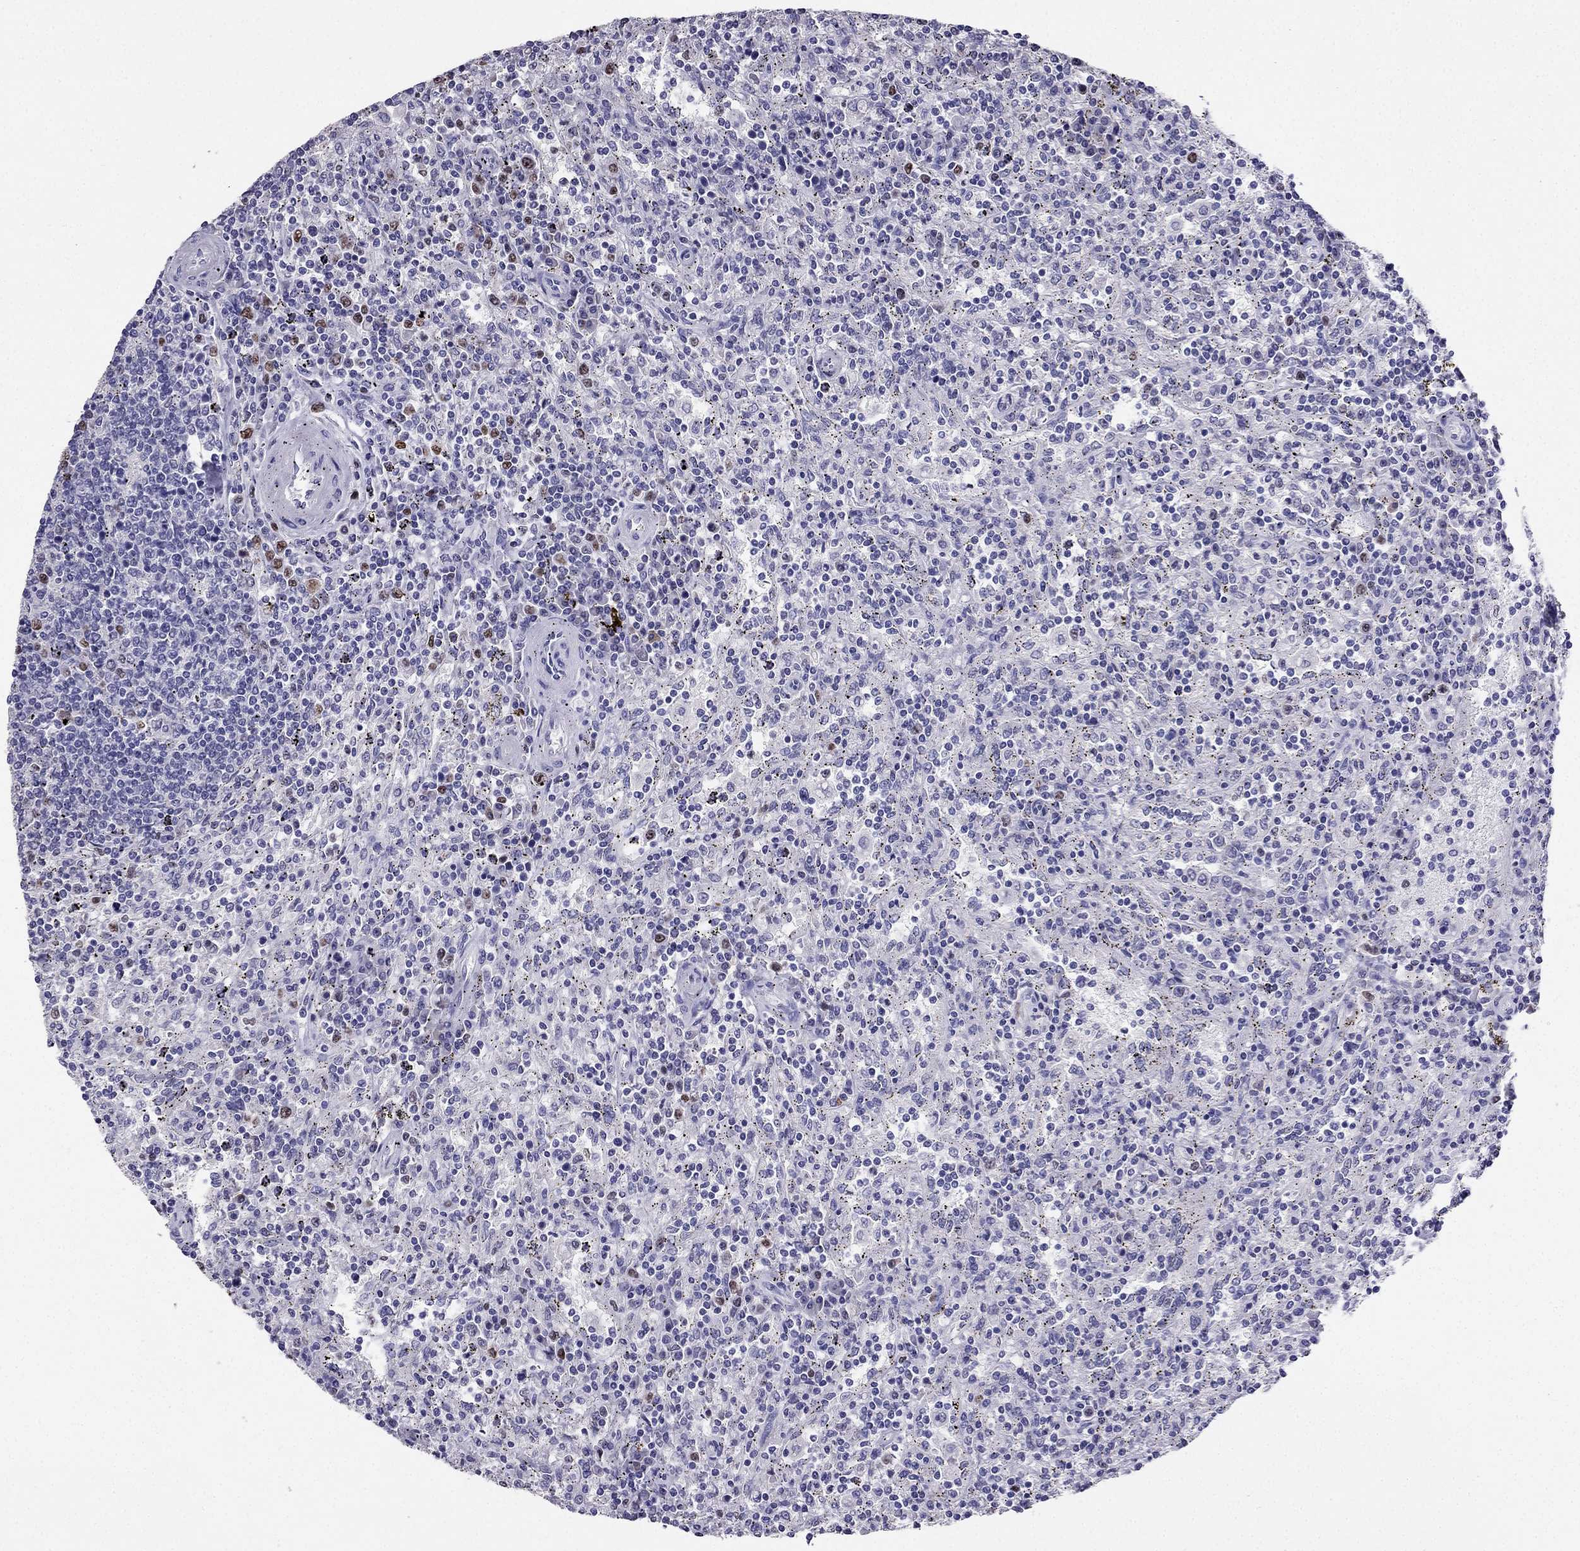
{"staining": {"intensity": "negative", "quantity": "none", "location": "none"}, "tissue": "lymphoma", "cell_type": "Tumor cells", "image_type": "cancer", "snomed": [{"axis": "morphology", "description": "Malignant lymphoma, non-Hodgkin's type, Low grade"}, {"axis": "topography", "description": "Lymph node"}], "caption": "The immunohistochemistry image has no significant positivity in tumor cells of malignant lymphoma, non-Hodgkin's type (low-grade) tissue.", "gene": "ARID3A", "patient": {"sex": "male", "age": 52}}